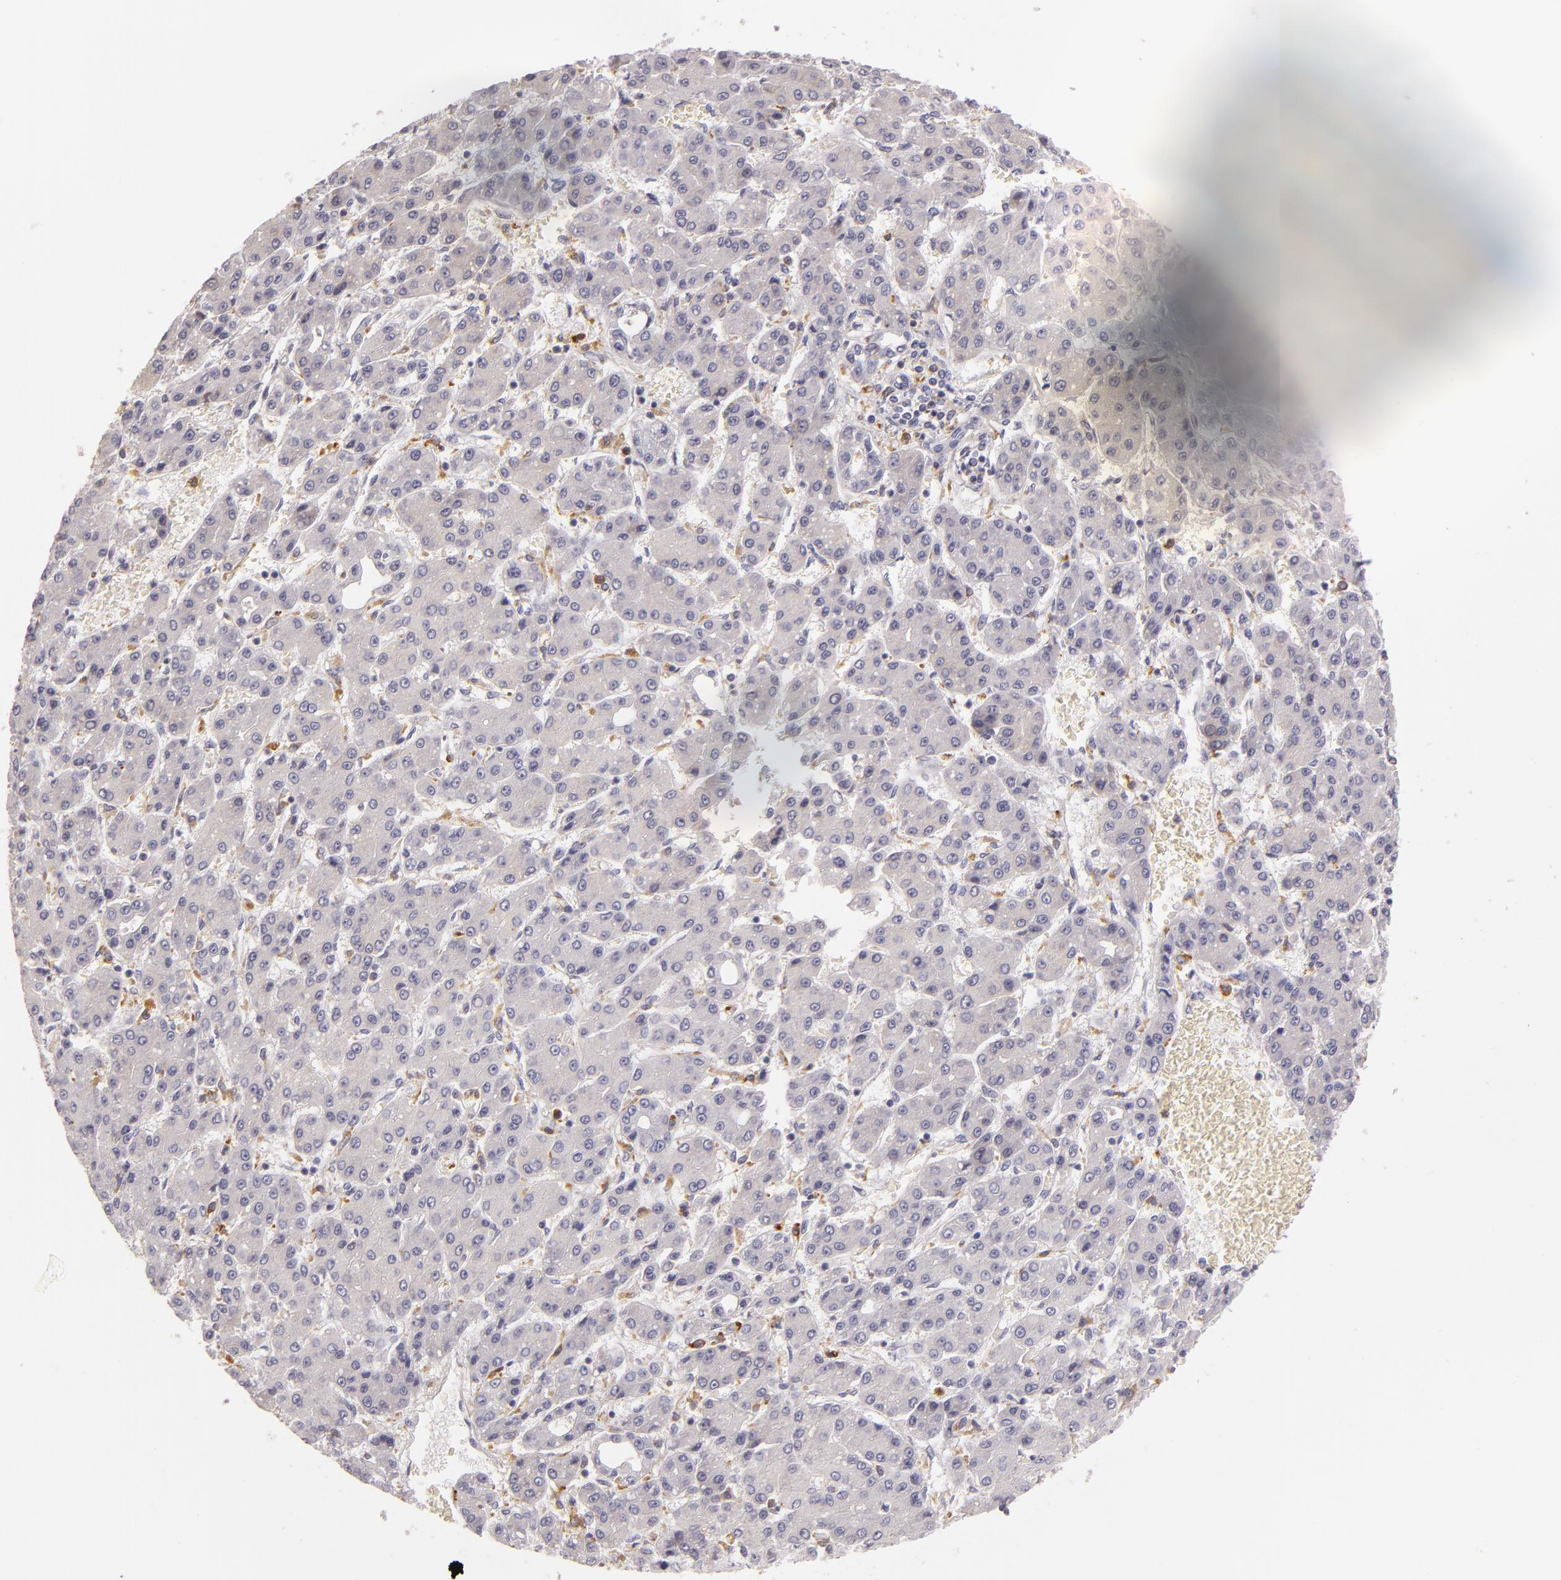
{"staining": {"intensity": "weak", "quantity": "<25%", "location": "cytoplasmic/membranous"}, "tissue": "liver cancer", "cell_type": "Tumor cells", "image_type": "cancer", "snomed": [{"axis": "morphology", "description": "Carcinoma, Hepatocellular, NOS"}, {"axis": "topography", "description": "Liver"}], "caption": "Image shows no protein expression in tumor cells of hepatocellular carcinoma (liver) tissue.", "gene": "TLR8", "patient": {"sex": "male", "age": 69}}